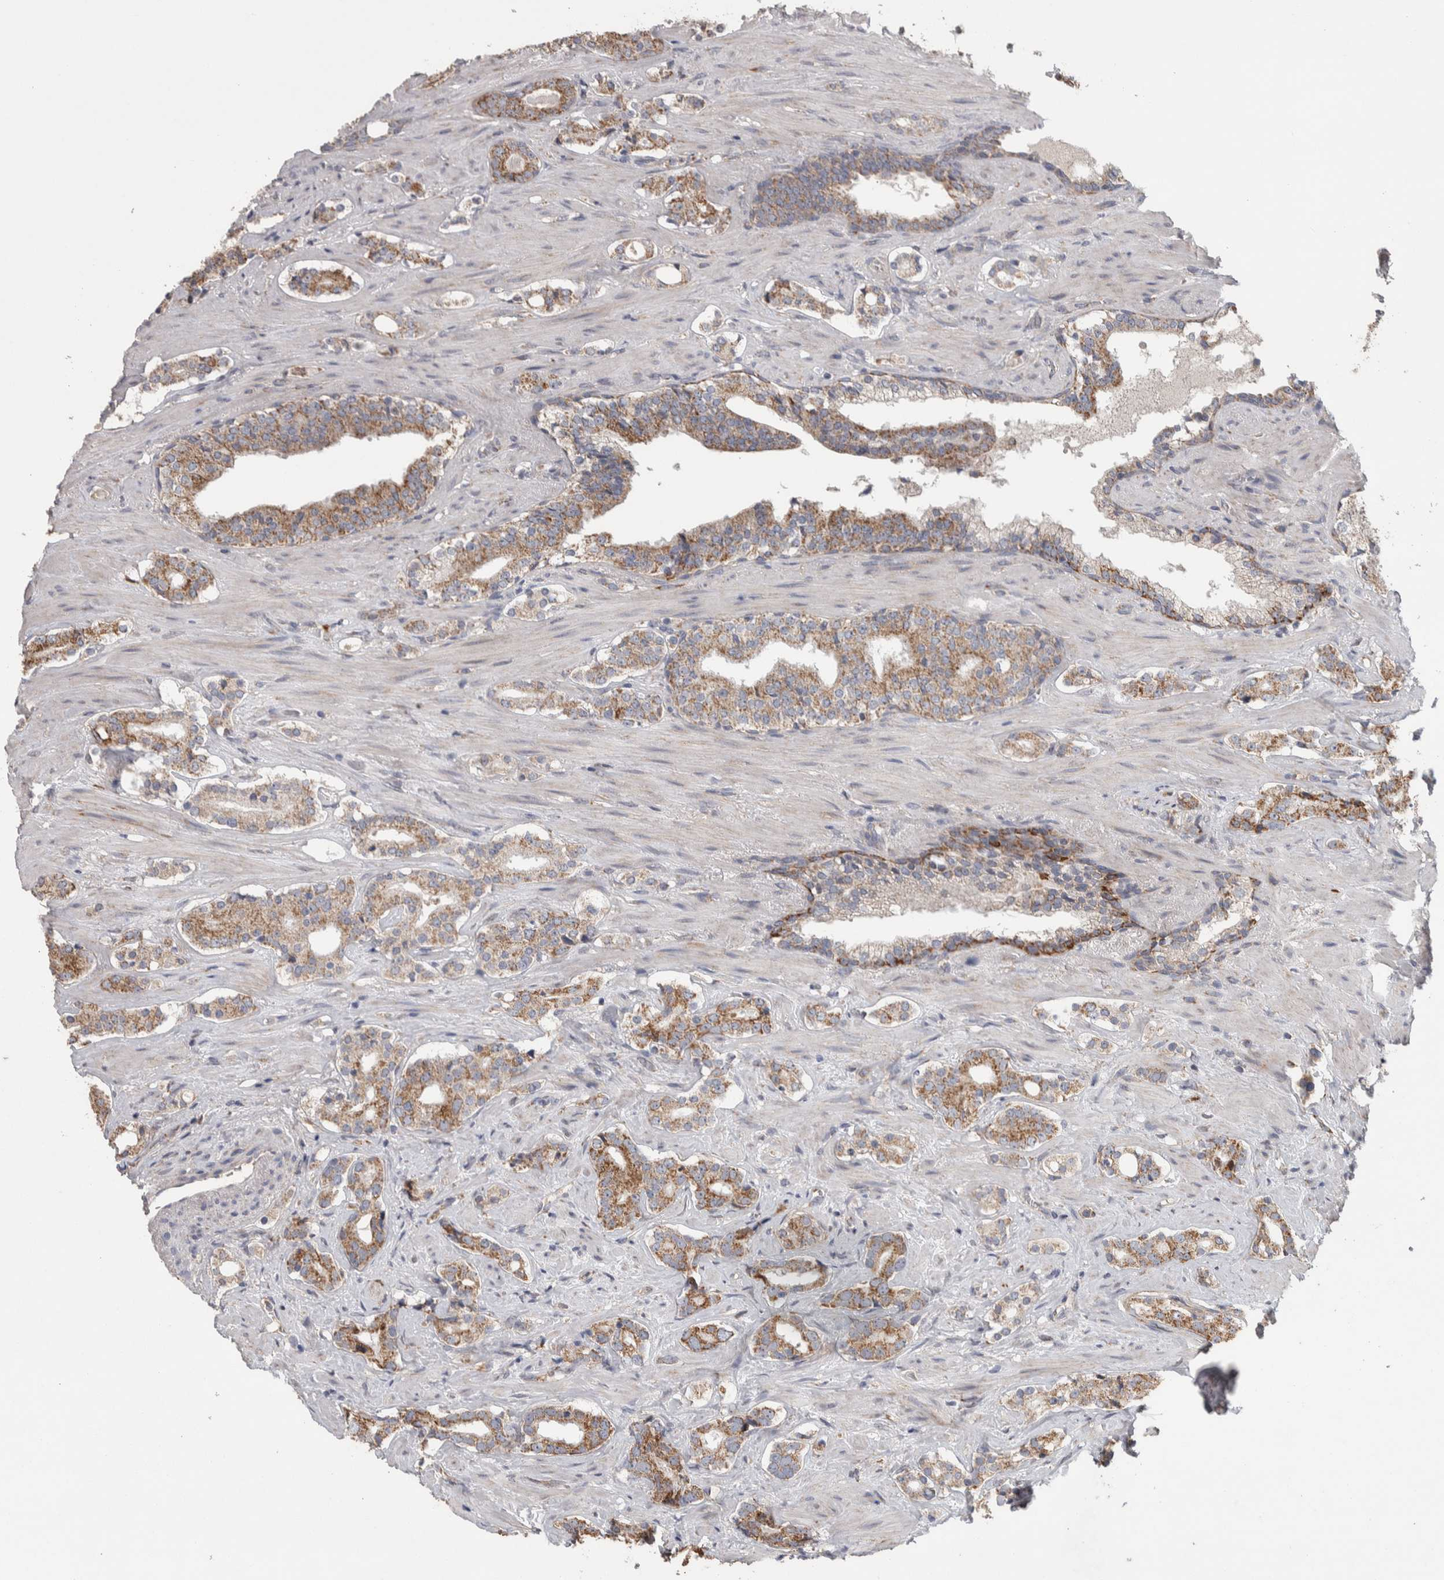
{"staining": {"intensity": "moderate", "quantity": ">75%", "location": "cytoplasmic/membranous"}, "tissue": "prostate cancer", "cell_type": "Tumor cells", "image_type": "cancer", "snomed": [{"axis": "morphology", "description": "Adenocarcinoma, High grade"}, {"axis": "topography", "description": "Prostate"}], "caption": "High-power microscopy captured an immunohistochemistry (IHC) micrograph of prostate cancer (high-grade adenocarcinoma), revealing moderate cytoplasmic/membranous expression in about >75% of tumor cells.", "gene": "SCO1", "patient": {"sex": "male", "age": 71}}